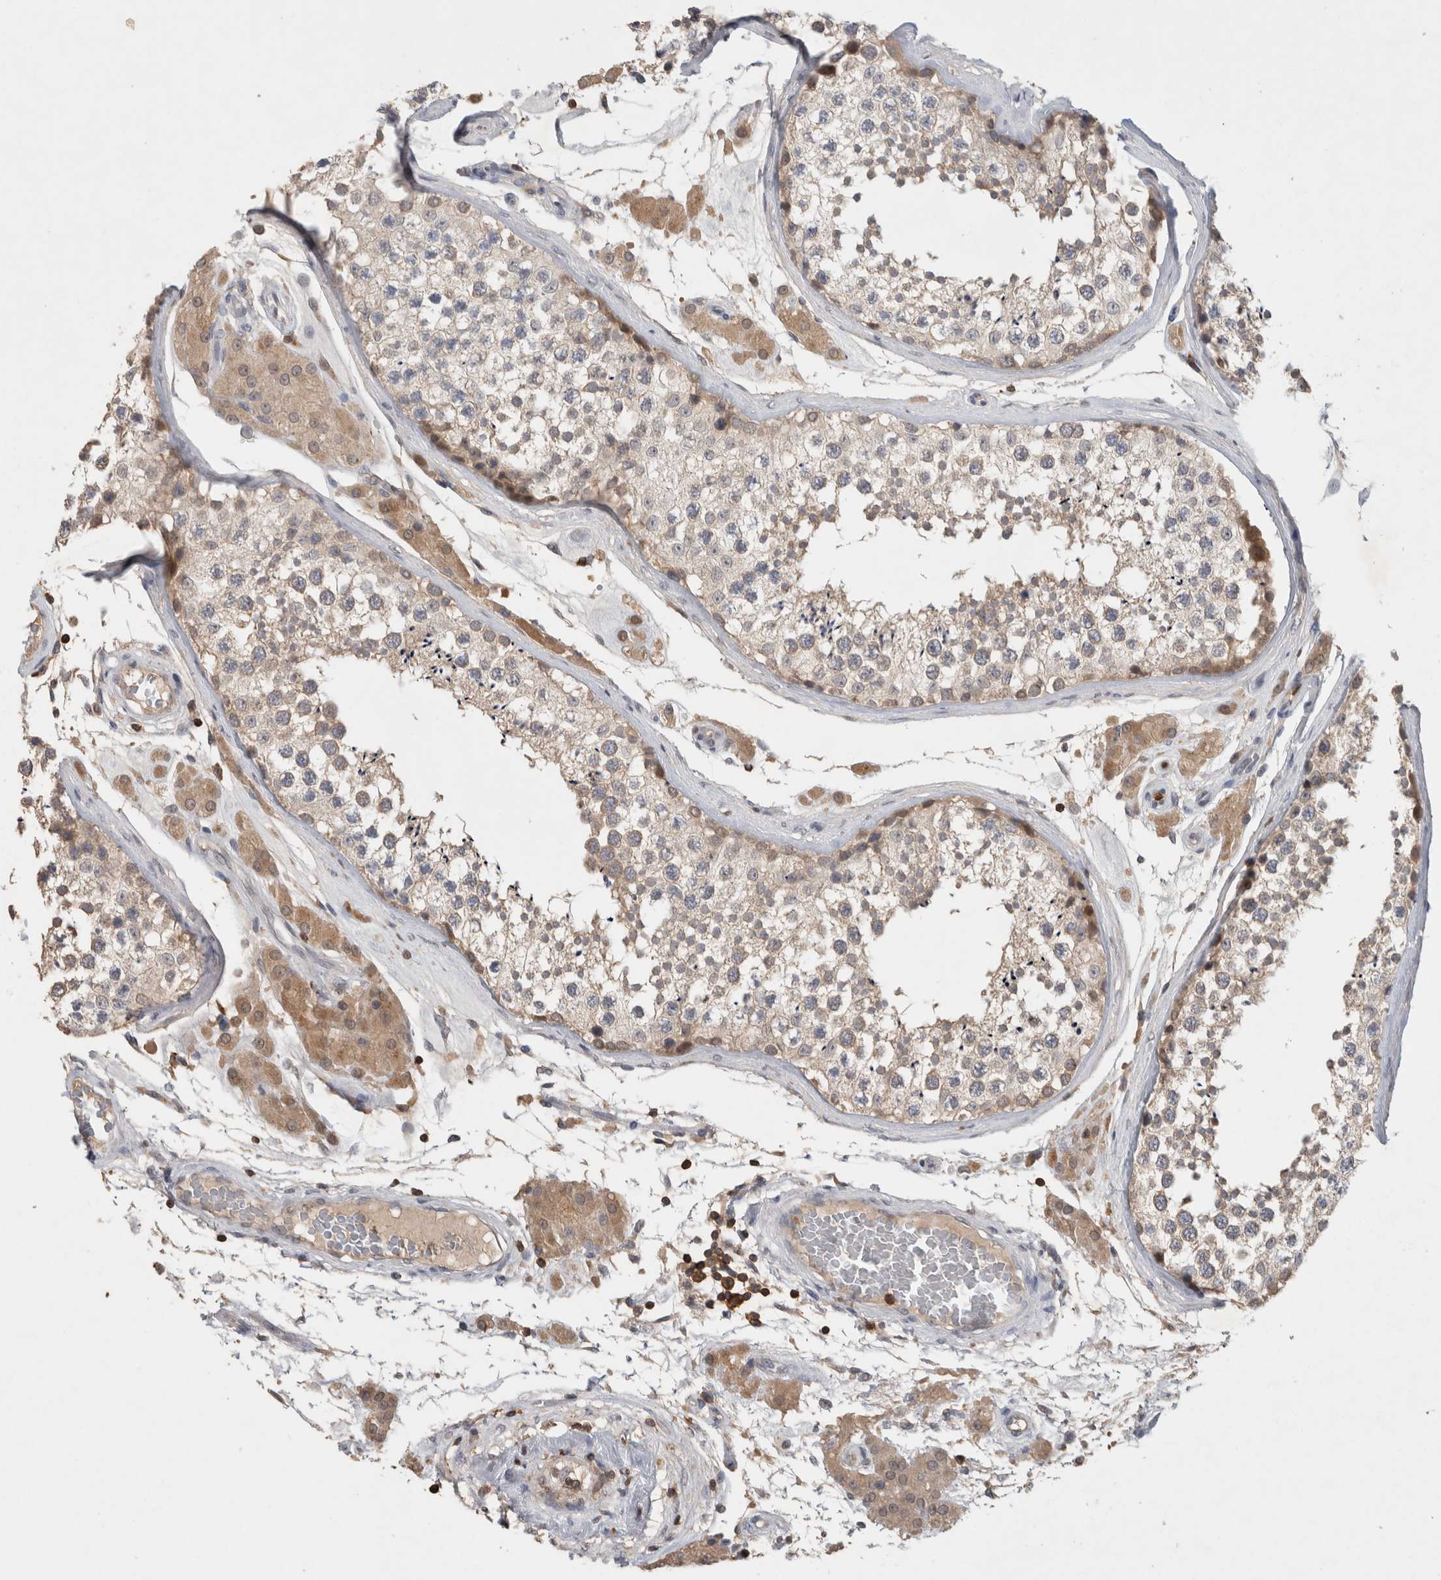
{"staining": {"intensity": "weak", "quantity": "25%-75%", "location": "cytoplasmic/membranous"}, "tissue": "testis", "cell_type": "Cells in seminiferous ducts", "image_type": "normal", "snomed": [{"axis": "morphology", "description": "Normal tissue, NOS"}, {"axis": "topography", "description": "Testis"}], "caption": "Brown immunohistochemical staining in benign testis demonstrates weak cytoplasmic/membranous staining in approximately 25%-75% of cells in seminiferous ducts.", "gene": "GFRA2", "patient": {"sex": "male", "age": 46}}